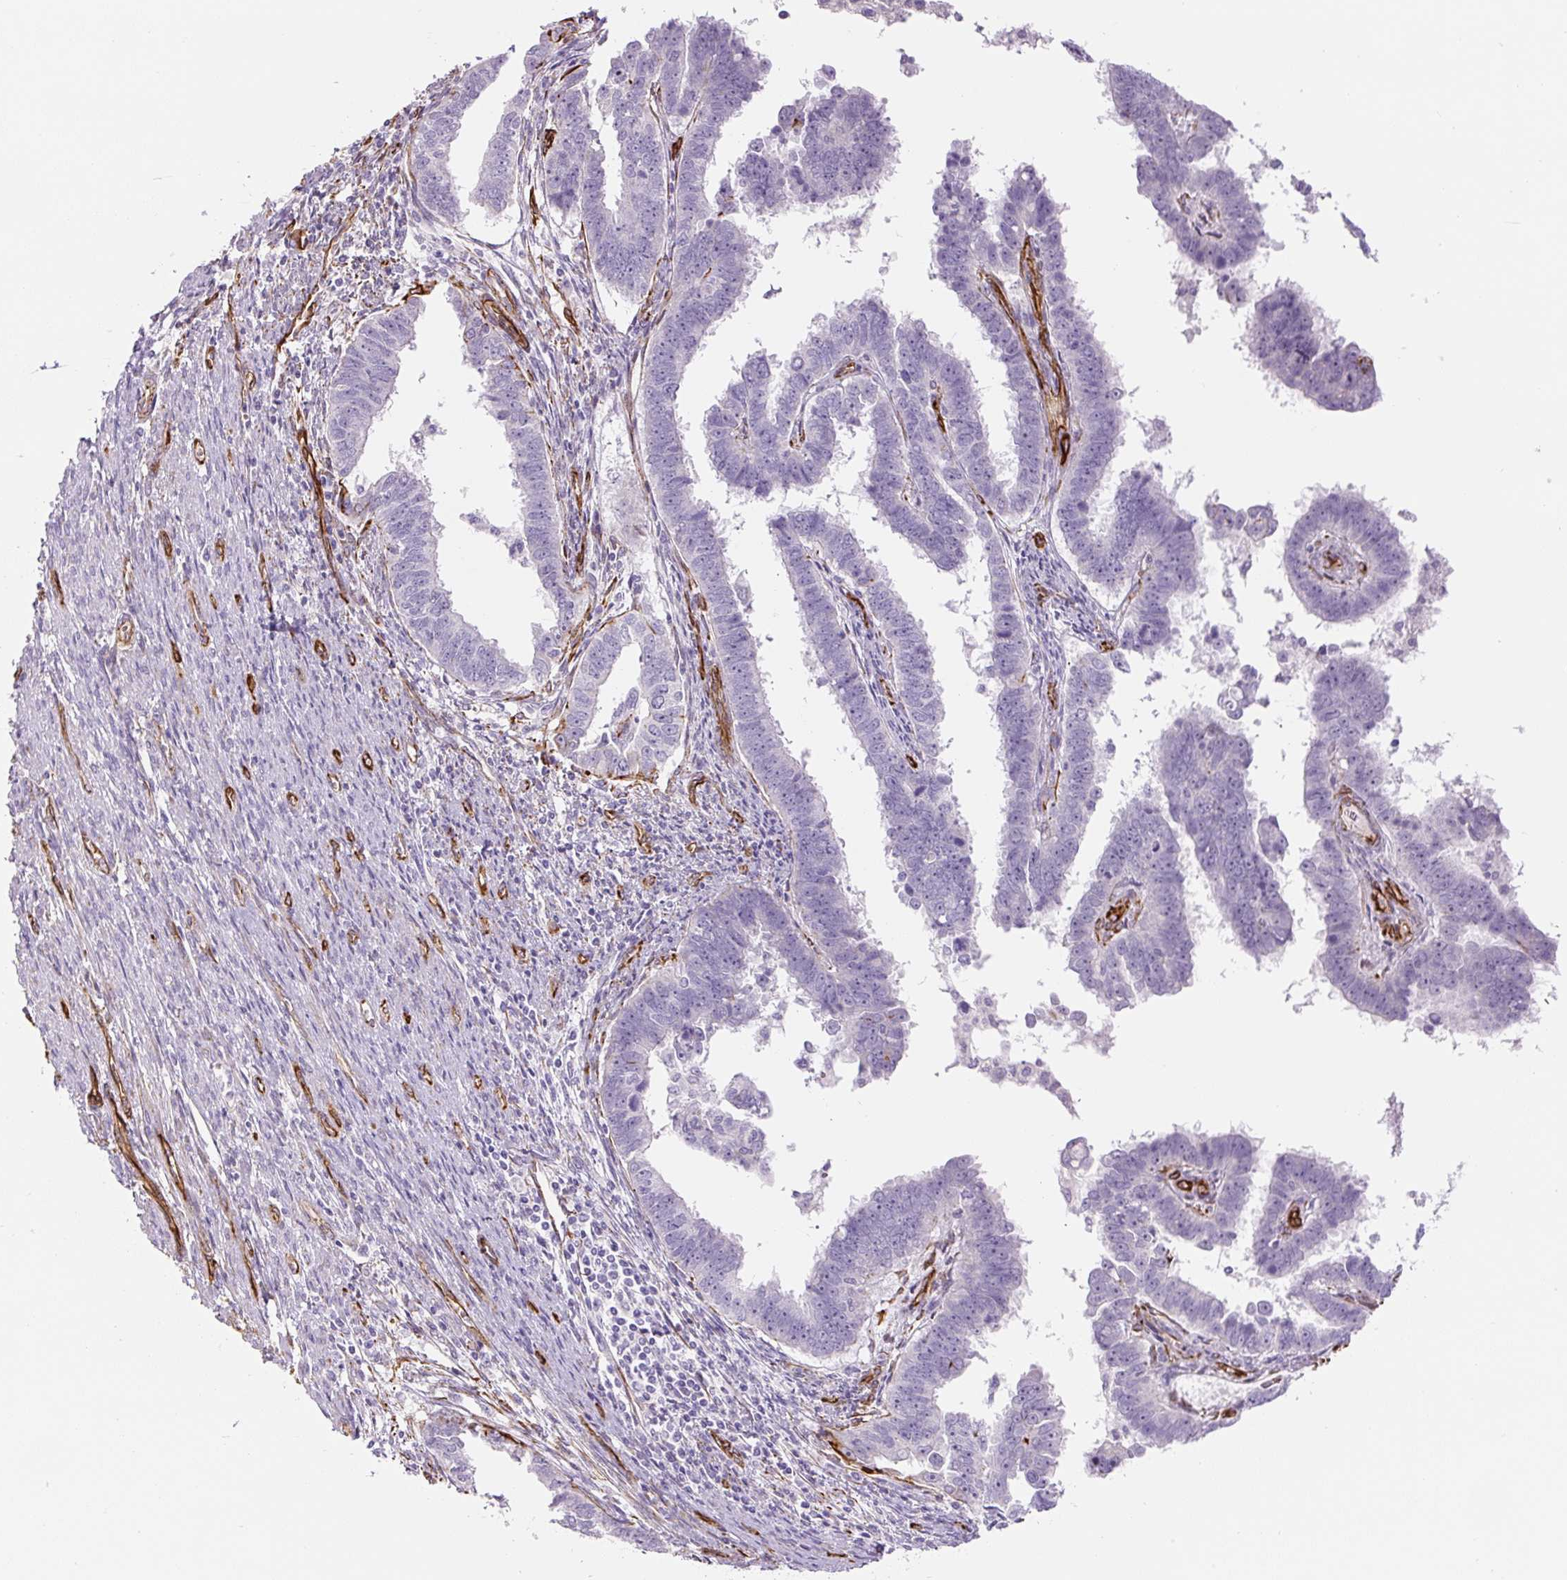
{"staining": {"intensity": "negative", "quantity": "none", "location": "none"}, "tissue": "endometrial cancer", "cell_type": "Tumor cells", "image_type": "cancer", "snomed": [{"axis": "morphology", "description": "Adenocarcinoma, NOS"}, {"axis": "topography", "description": "Endometrium"}], "caption": "Protein analysis of endometrial cancer displays no significant positivity in tumor cells. The staining was performed using DAB to visualize the protein expression in brown, while the nuclei were stained in blue with hematoxylin (Magnification: 20x).", "gene": "NES", "patient": {"sex": "female", "age": 75}}